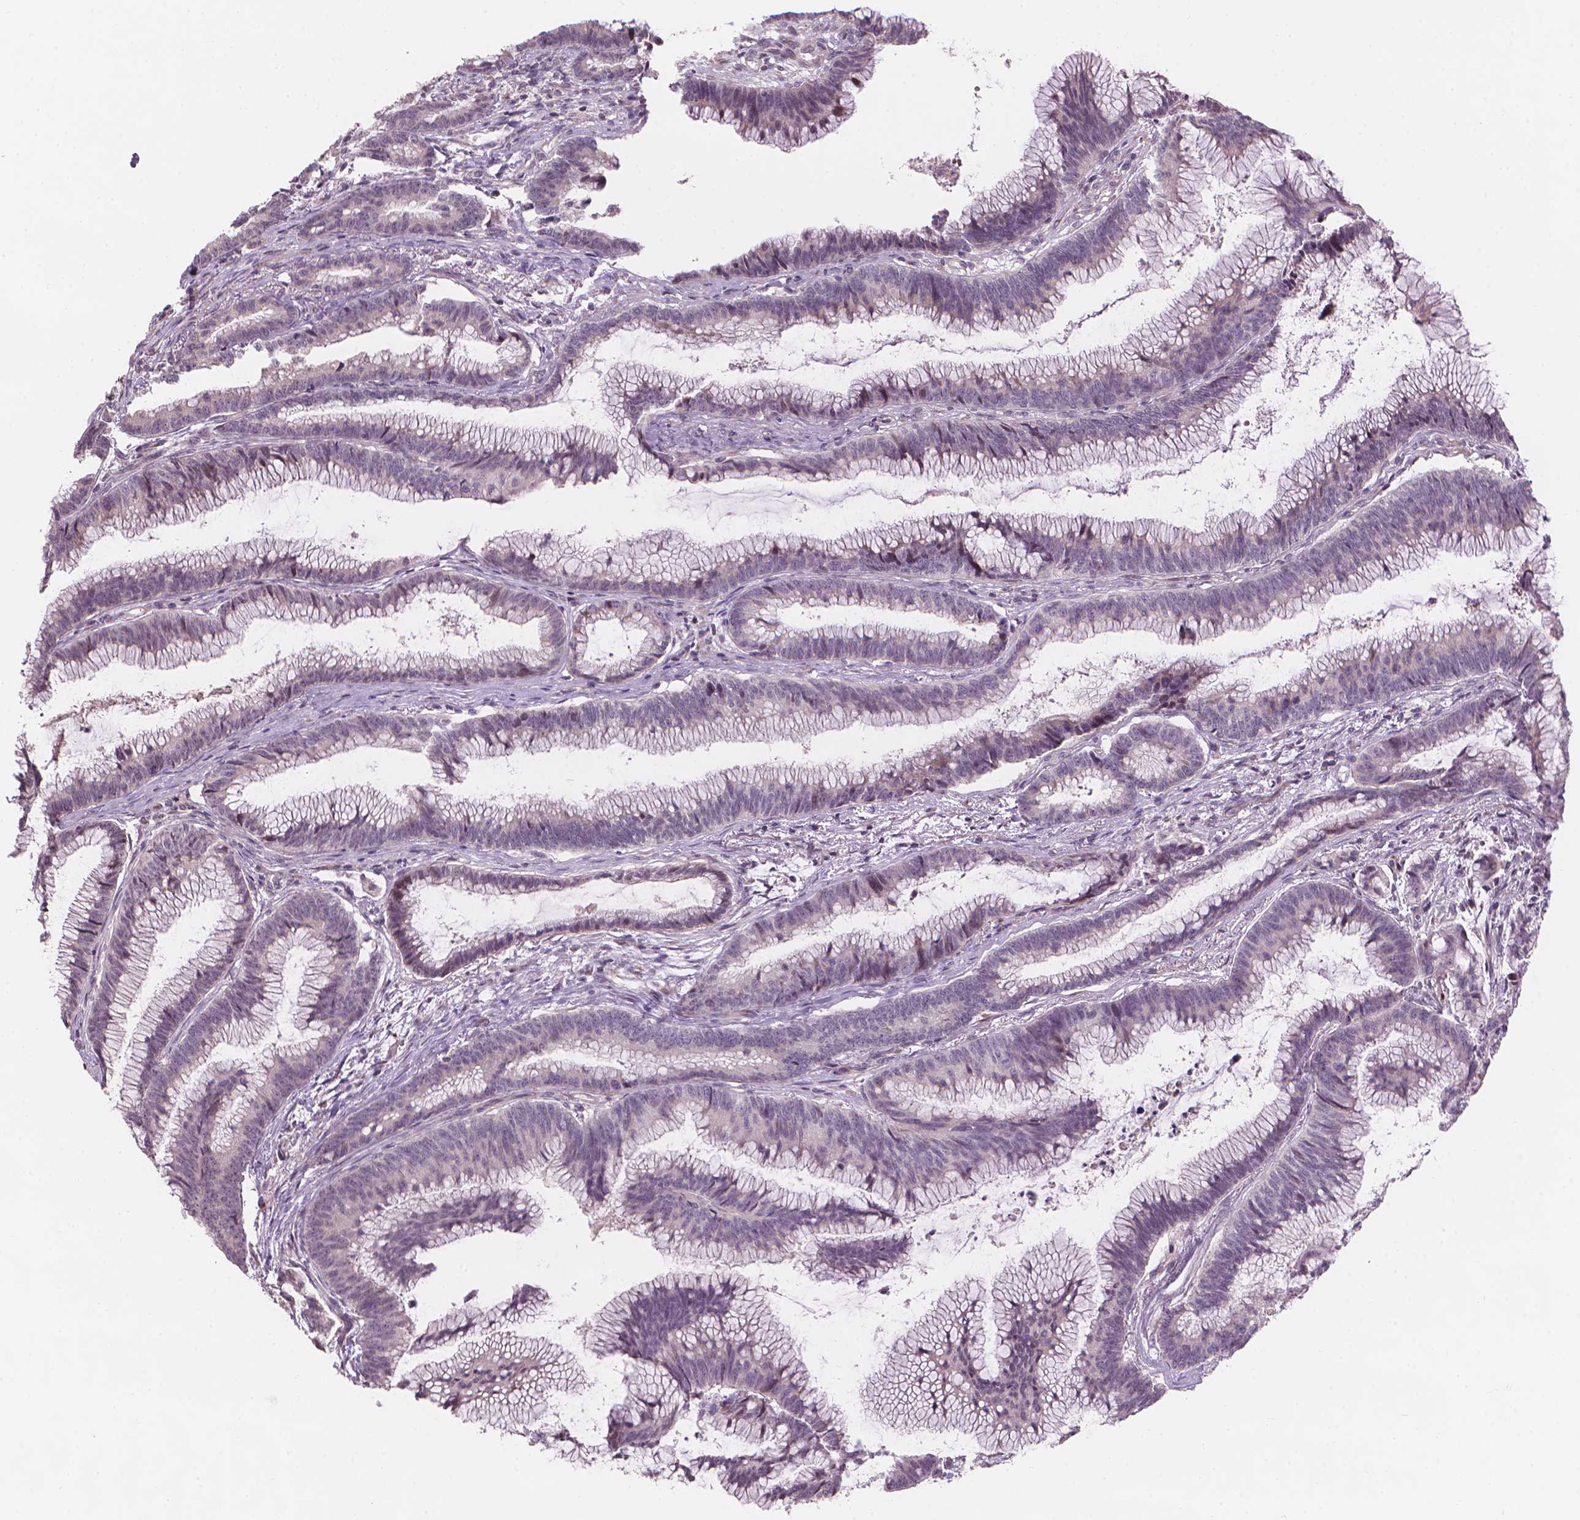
{"staining": {"intensity": "negative", "quantity": "none", "location": "none"}, "tissue": "colorectal cancer", "cell_type": "Tumor cells", "image_type": "cancer", "snomed": [{"axis": "morphology", "description": "Adenocarcinoma, NOS"}, {"axis": "topography", "description": "Colon"}], "caption": "Immunohistochemistry histopathology image of neoplastic tissue: colorectal cancer stained with DAB (3,3'-diaminobenzidine) displays no significant protein positivity in tumor cells.", "gene": "IFFO1", "patient": {"sex": "female", "age": 78}}